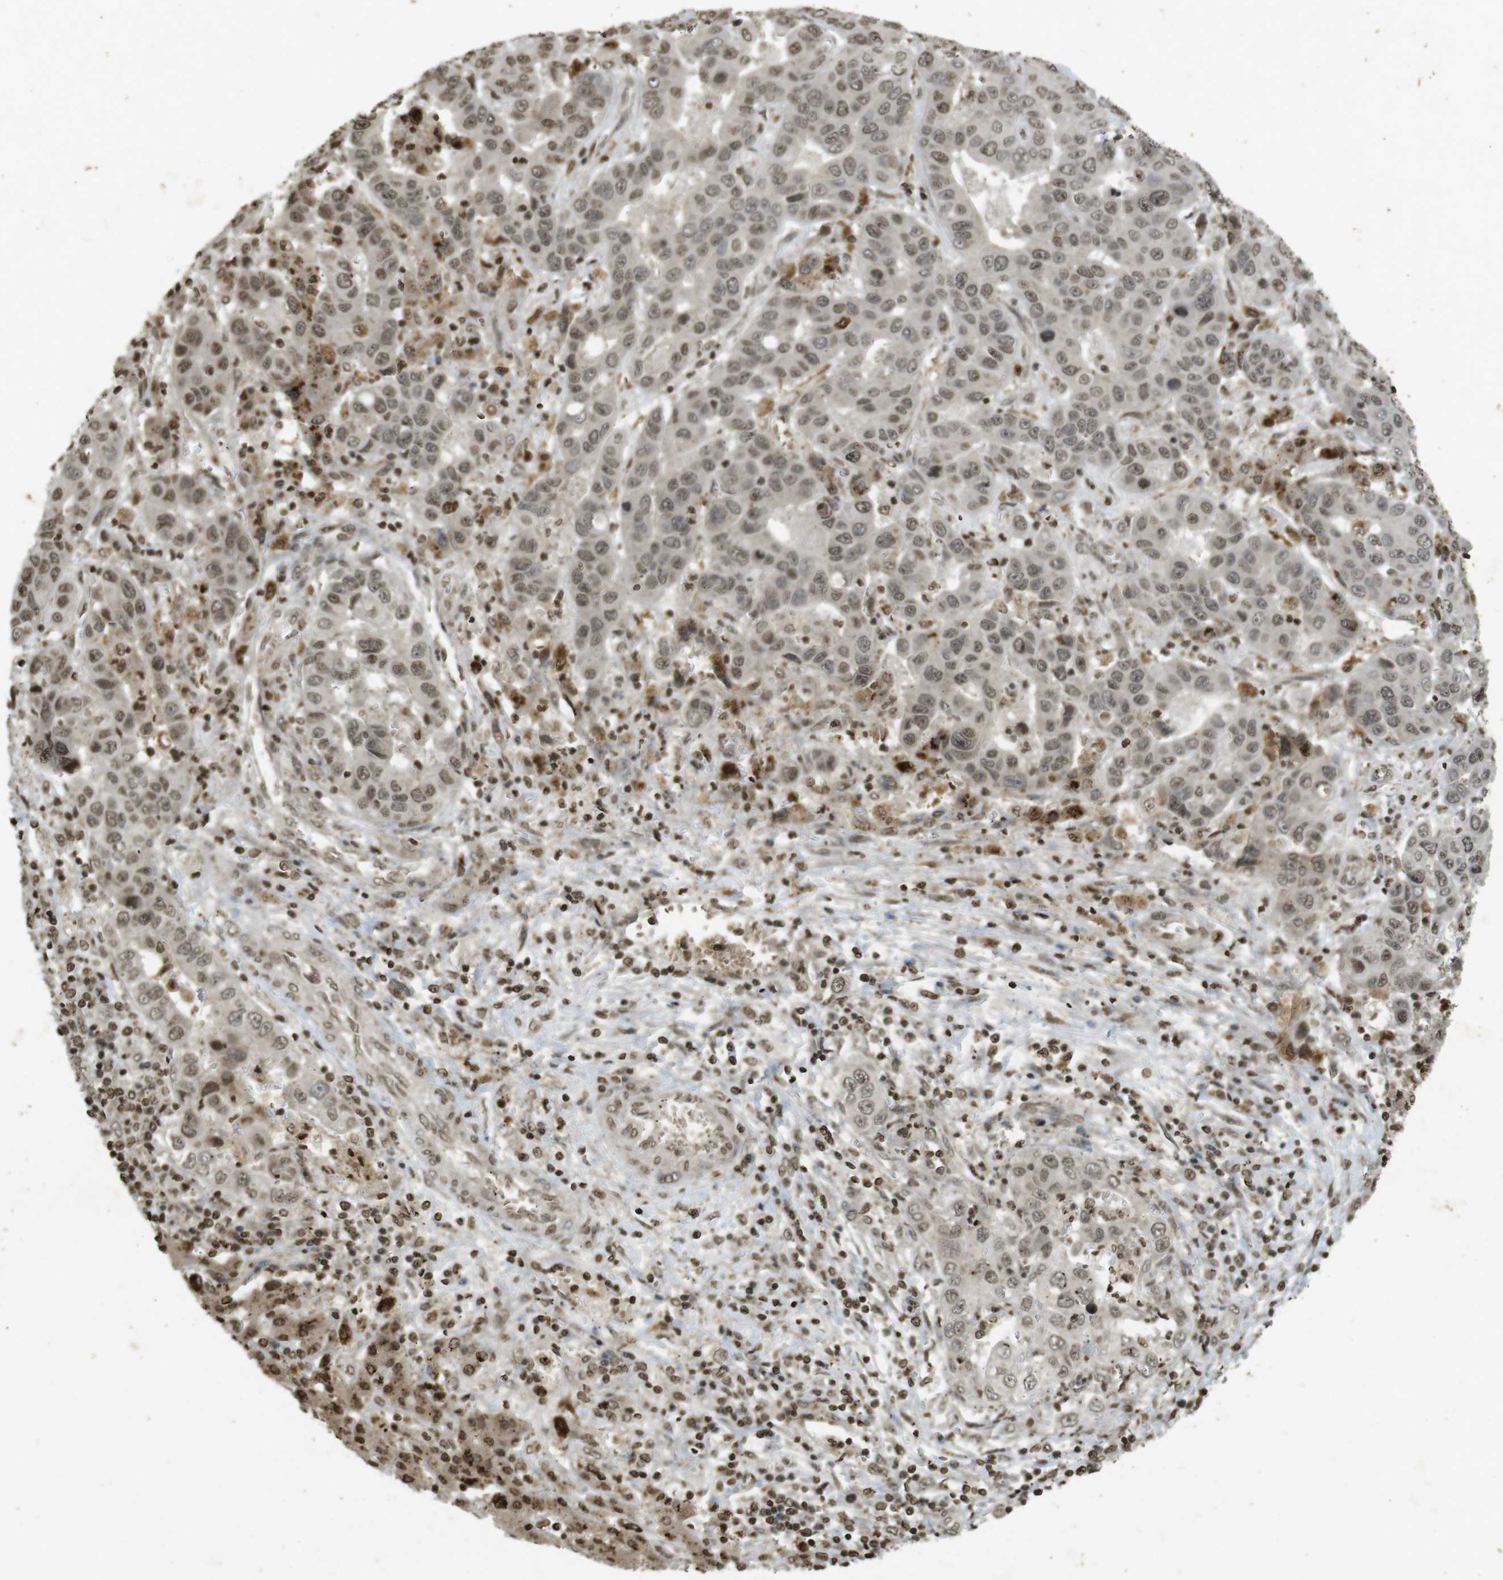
{"staining": {"intensity": "weak", "quantity": ">75%", "location": "nuclear"}, "tissue": "liver cancer", "cell_type": "Tumor cells", "image_type": "cancer", "snomed": [{"axis": "morphology", "description": "Cholangiocarcinoma"}, {"axis": "topography", "description": "Liver"}], "caption": "Liver cholangiocarcinoma stained with a protein marker reveals weak staining in tumor cells.", "gene": "ORC4", "patient": {"sex": "female", "age": 52}}